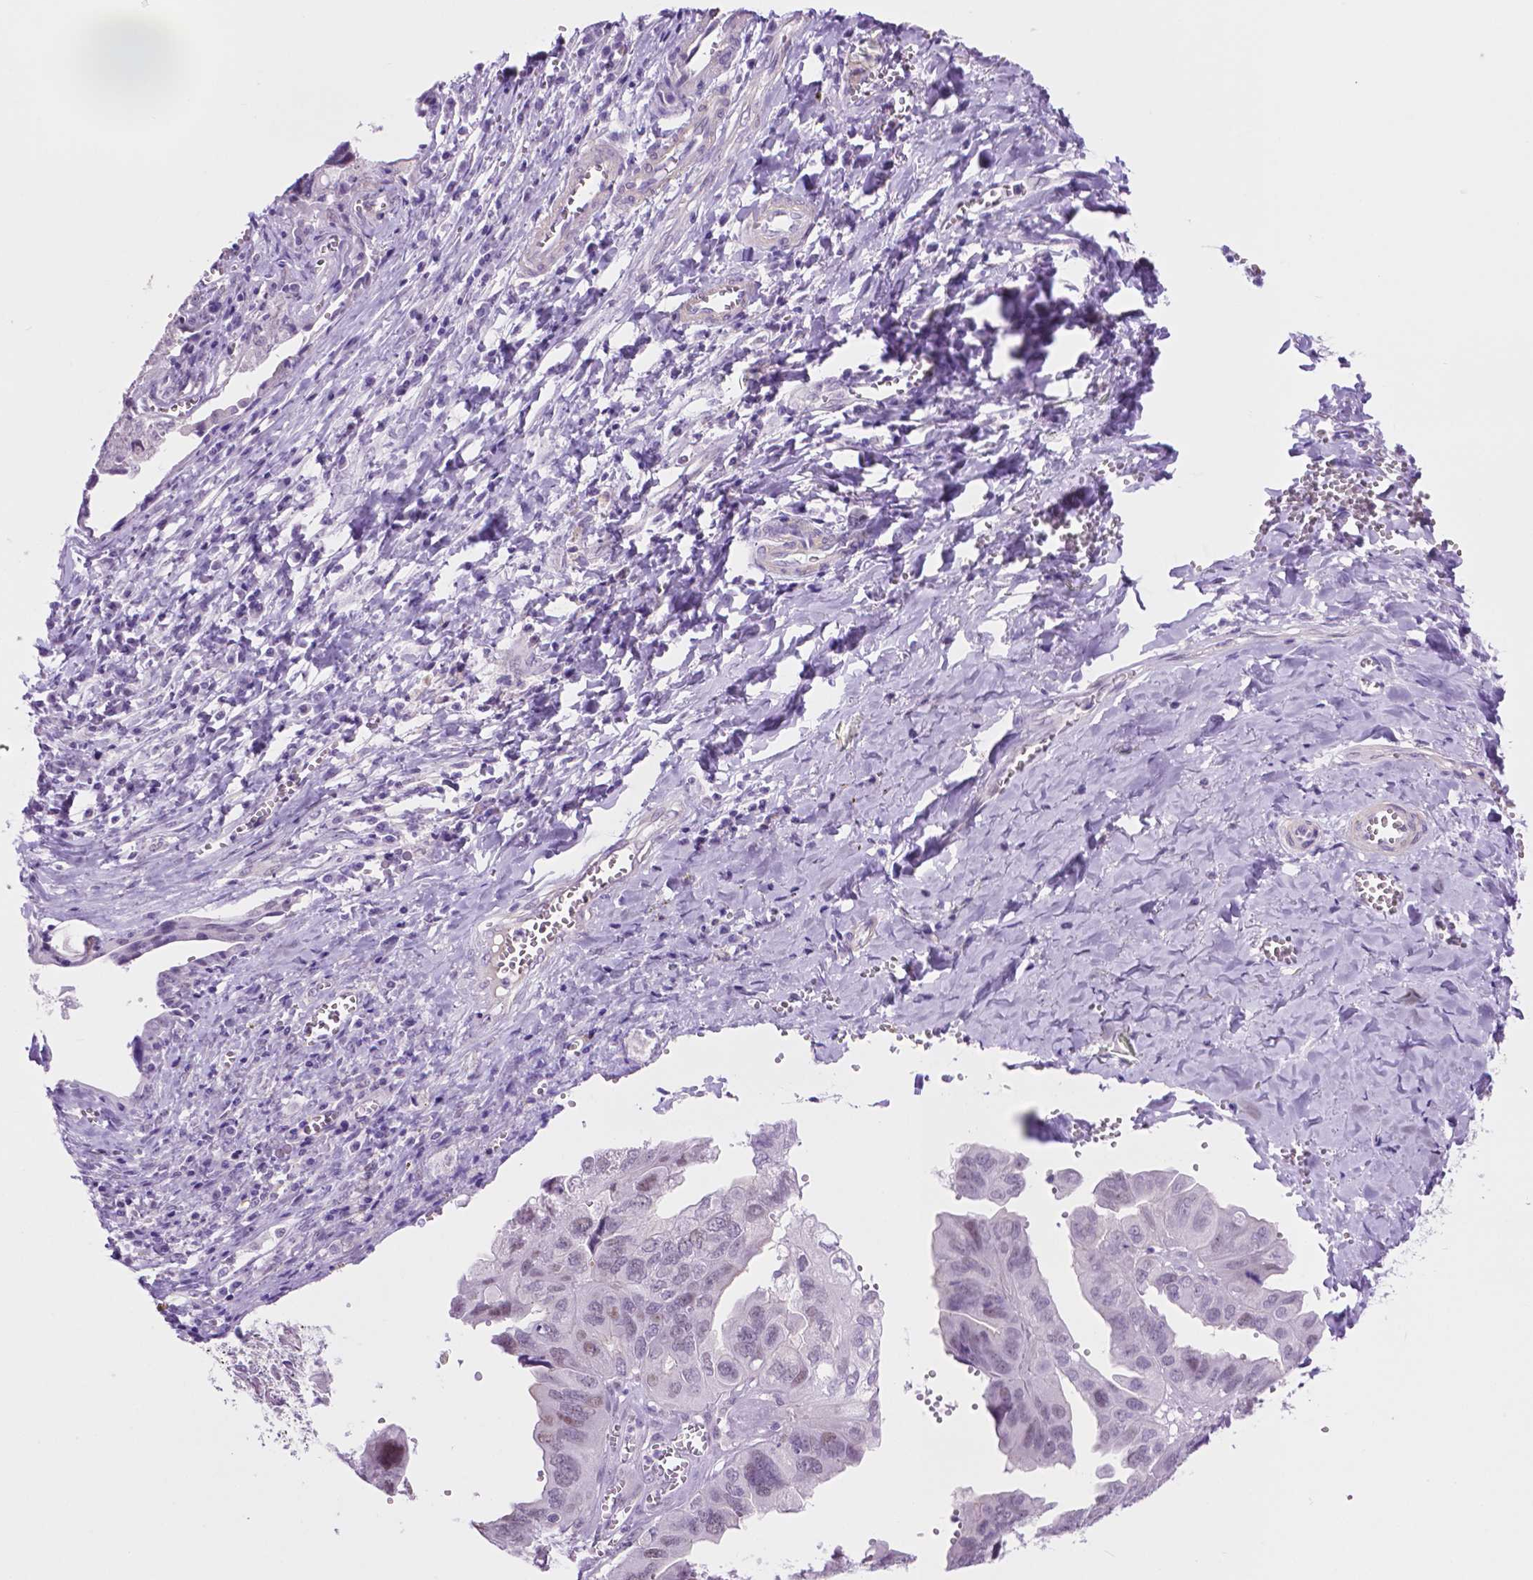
{"staining": {"intensity": "negative", "quantity": "none", "location": "none"}, "tissue": "ovarian cancer", "cell_type": "Tumor cells", "image_type": "cancer", "snomed": [{"axis": "morphology", "description": "Cystadenocarcinoma, serous, NOS"}, {"axis": "topography", "description": "Ovary"}], "caption": "This image is of ovarian cancer (serous cystadenocarcinoma) stained with immunohistochemistry to label a protein in brown with the nuclei are counter-stained blue. There is no positivity in tumor cells.", "gene": "ACY3", "patient": {"sex": "female", "age": 79}}